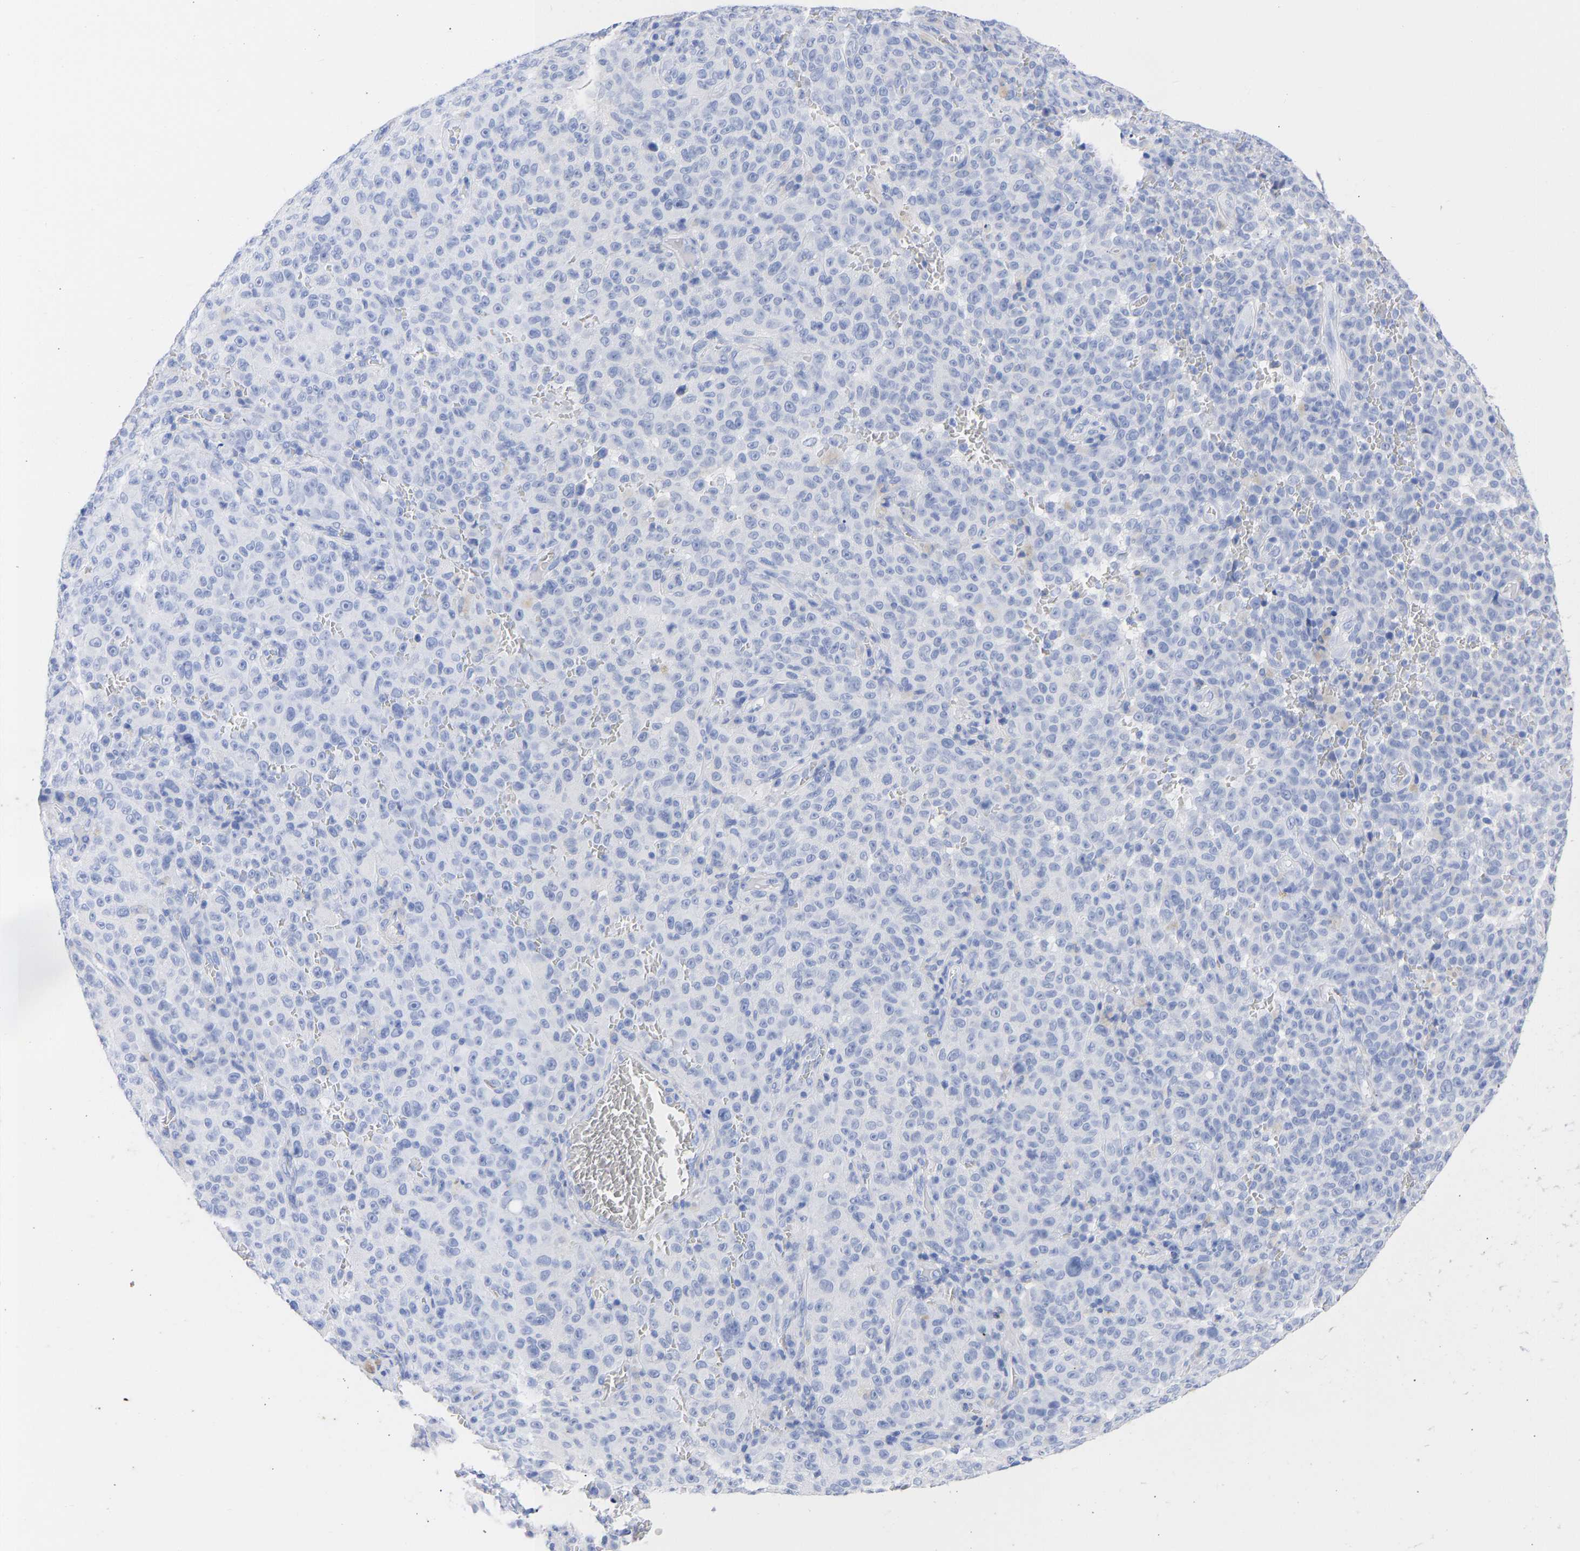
{"staining": {"intensity": "negative", "quantity": "none", "location": "none"}, "tissue": "melanoma", "cell_type": "Tumor cells", "image_type": "cancer", "snomed": [{"axis": "morphology", "description": "Malignant melanoma, NOS"}, {"axis": "topography", "description": "Skin"}], "caption": "There is no significant staining in tumor cells of melanoma. The staining is performed using DAB (3,3'-diaminobenzidine) brown chromogen with nuclei counter-stained in using hematoxylin.", "gene": "KRT1", "patient": {"sex": "female", "age": 82}}